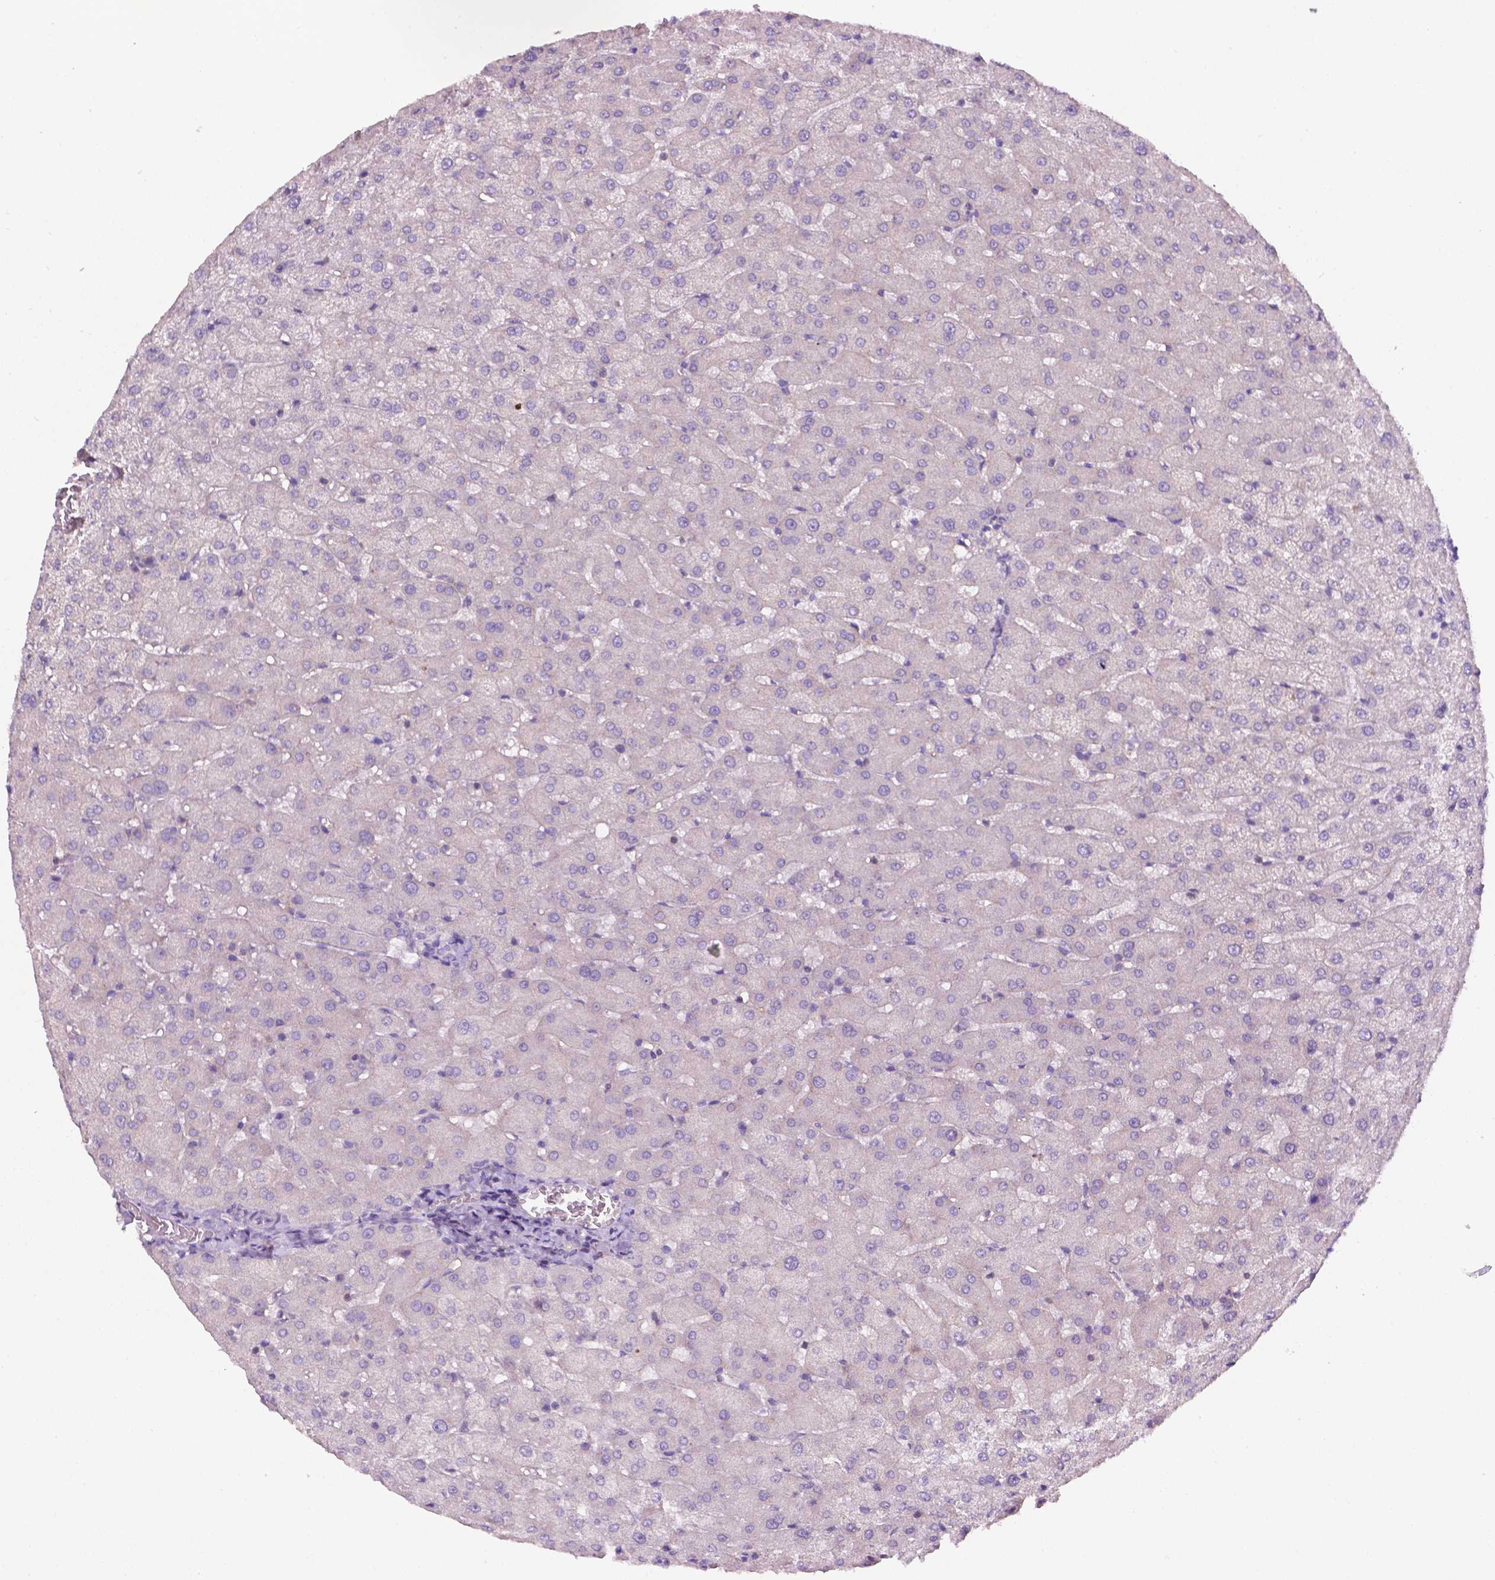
{"staining": {"intensity": "negative", "quantity": "none", "location": "none"}, "tissue": "liver", "cell_type": "Cholangiocytes", "image_type": "normal", "snomed": [{"axis": "morphology", "description": "Normal tissue, NOS"}, {"axis": "topography", "description": "Liver"}], "caption": "This is a image of immunohistochemistry (IHC) staining of normal liver, which shows no expression in cholangiocytes. The staining is performed using DAB brown chromogen with nuclei counter-stained in using hematoxylin.", "gene": "EGFR", "patient": {"sex": "female", "age": 50}}